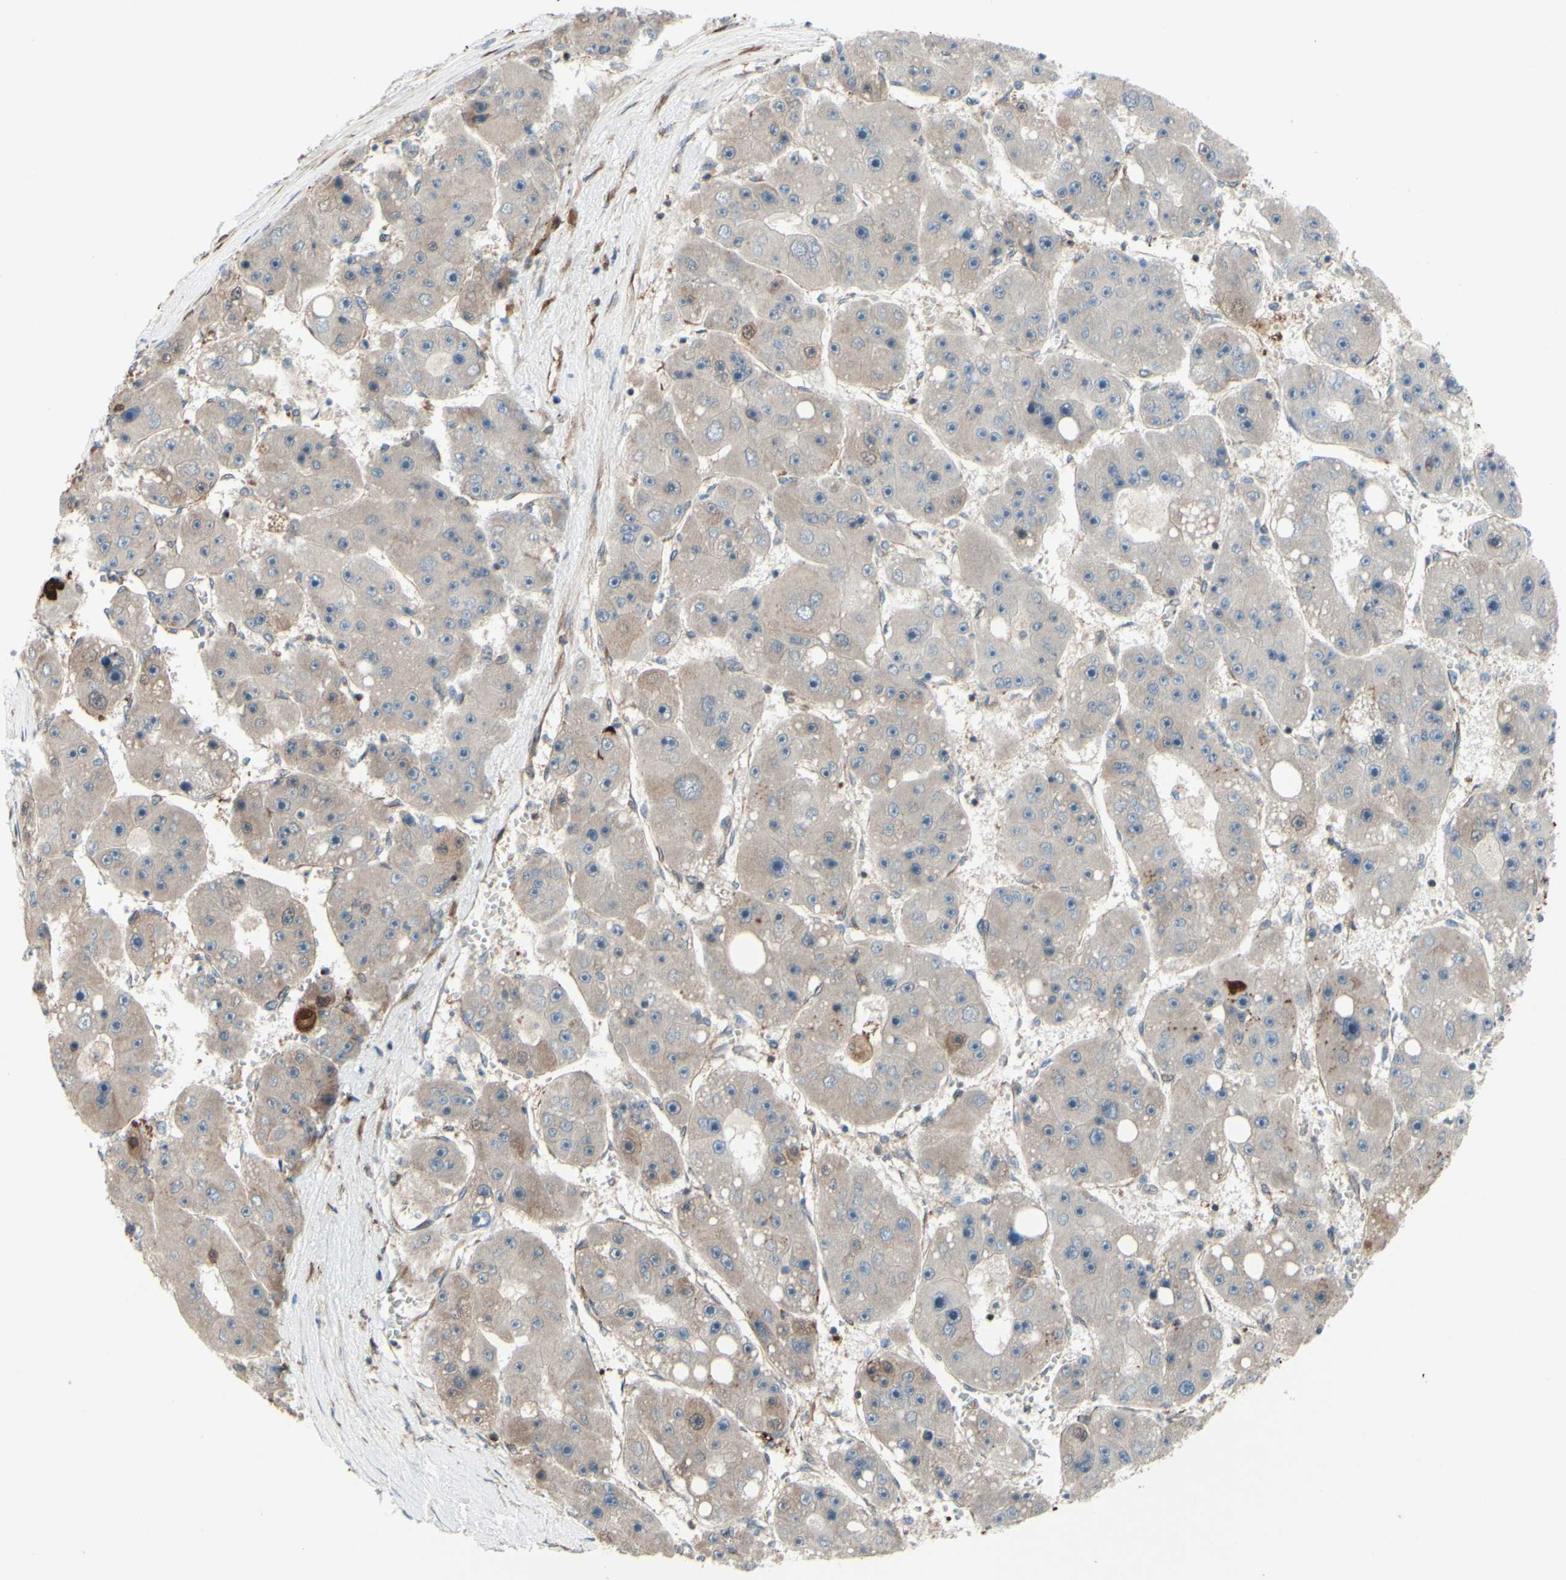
{"staining": {"intensity": "weak", "quantity": ">75%", "location": "cytoplasmic/membranous"}, "tissue": "liver cancer", "cell_type": "Tumor cells", "image_type": "cancer", "snomed": [{"axis": "morphology", "description": "Carcinoma, Hepatocellular, NOS"}, {"axis": "topography", "description": "Liver"}], "caption": "Liver hepatocellular carcinoma tissue reveals weak cytoplasmic/membranous expression in approximately >75% of tumor cells", "gene": "PRAF2", "patient": {"sex": "female", "age": 61}}